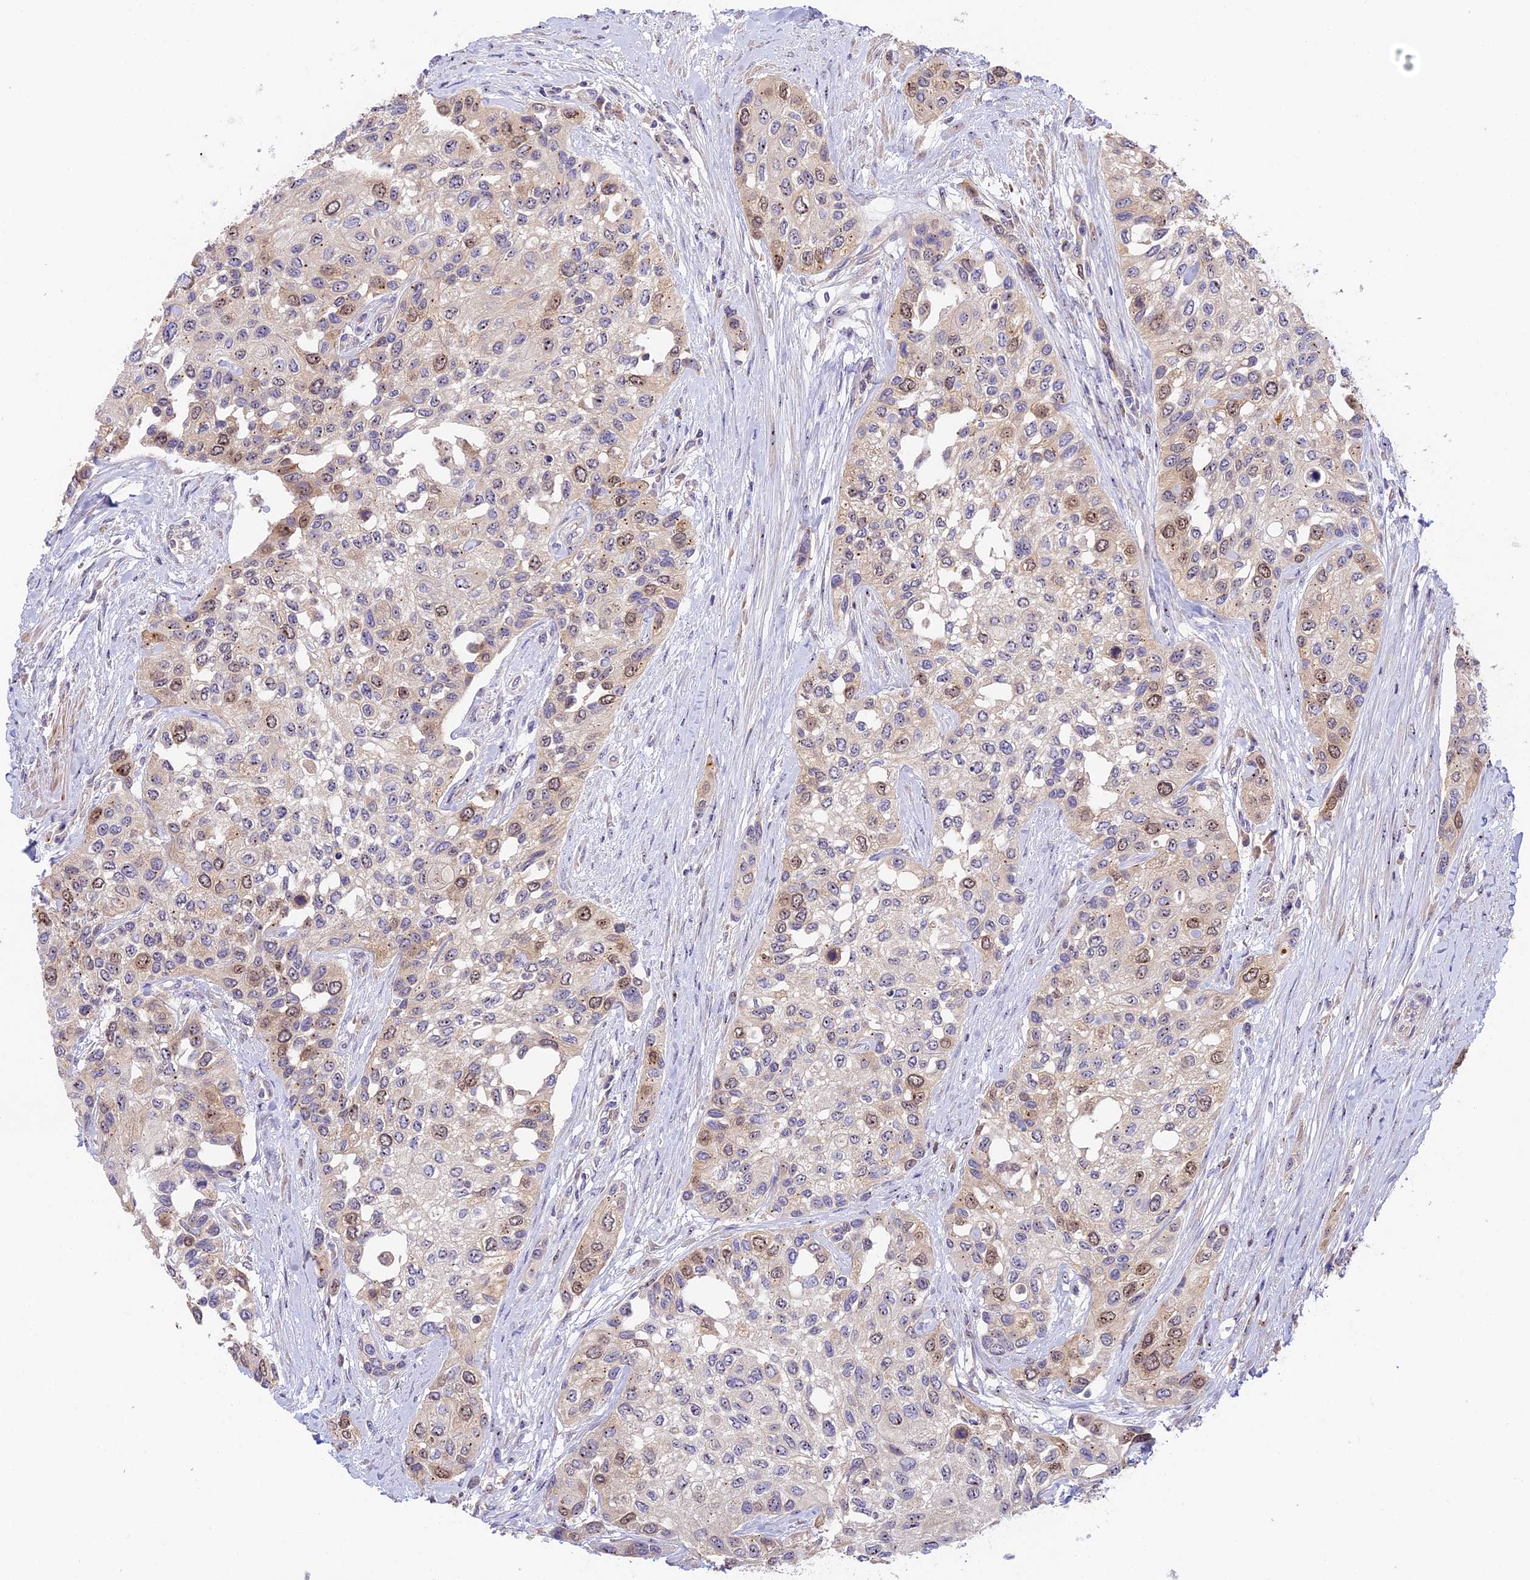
{"staining": {"intensity": "moderate", "quantity": "25%-75%", "location": "nuclear"}, "tissue": "urothelial cancer", "cell_type": "Tumor cells", "image_type": "cancer", "snomed": [{"axis": "morphology", "description": "Normal tissue, NOS"}, {"axis": "morphology", "description": "Urothelial carcinoma, High grade"}, {"axis": "topography", "description": "Vascular tissue"}, {"axis": "topography", "description": "Urinary bladder"}], "caption": "Tumor cells show medium levels of moderate nuclear staining in approximately 25%-75% of cells in human urothelial carcinoma (high-grade).", "gene": "RAD51", "patient": {"sex": "female", "age": 56}}